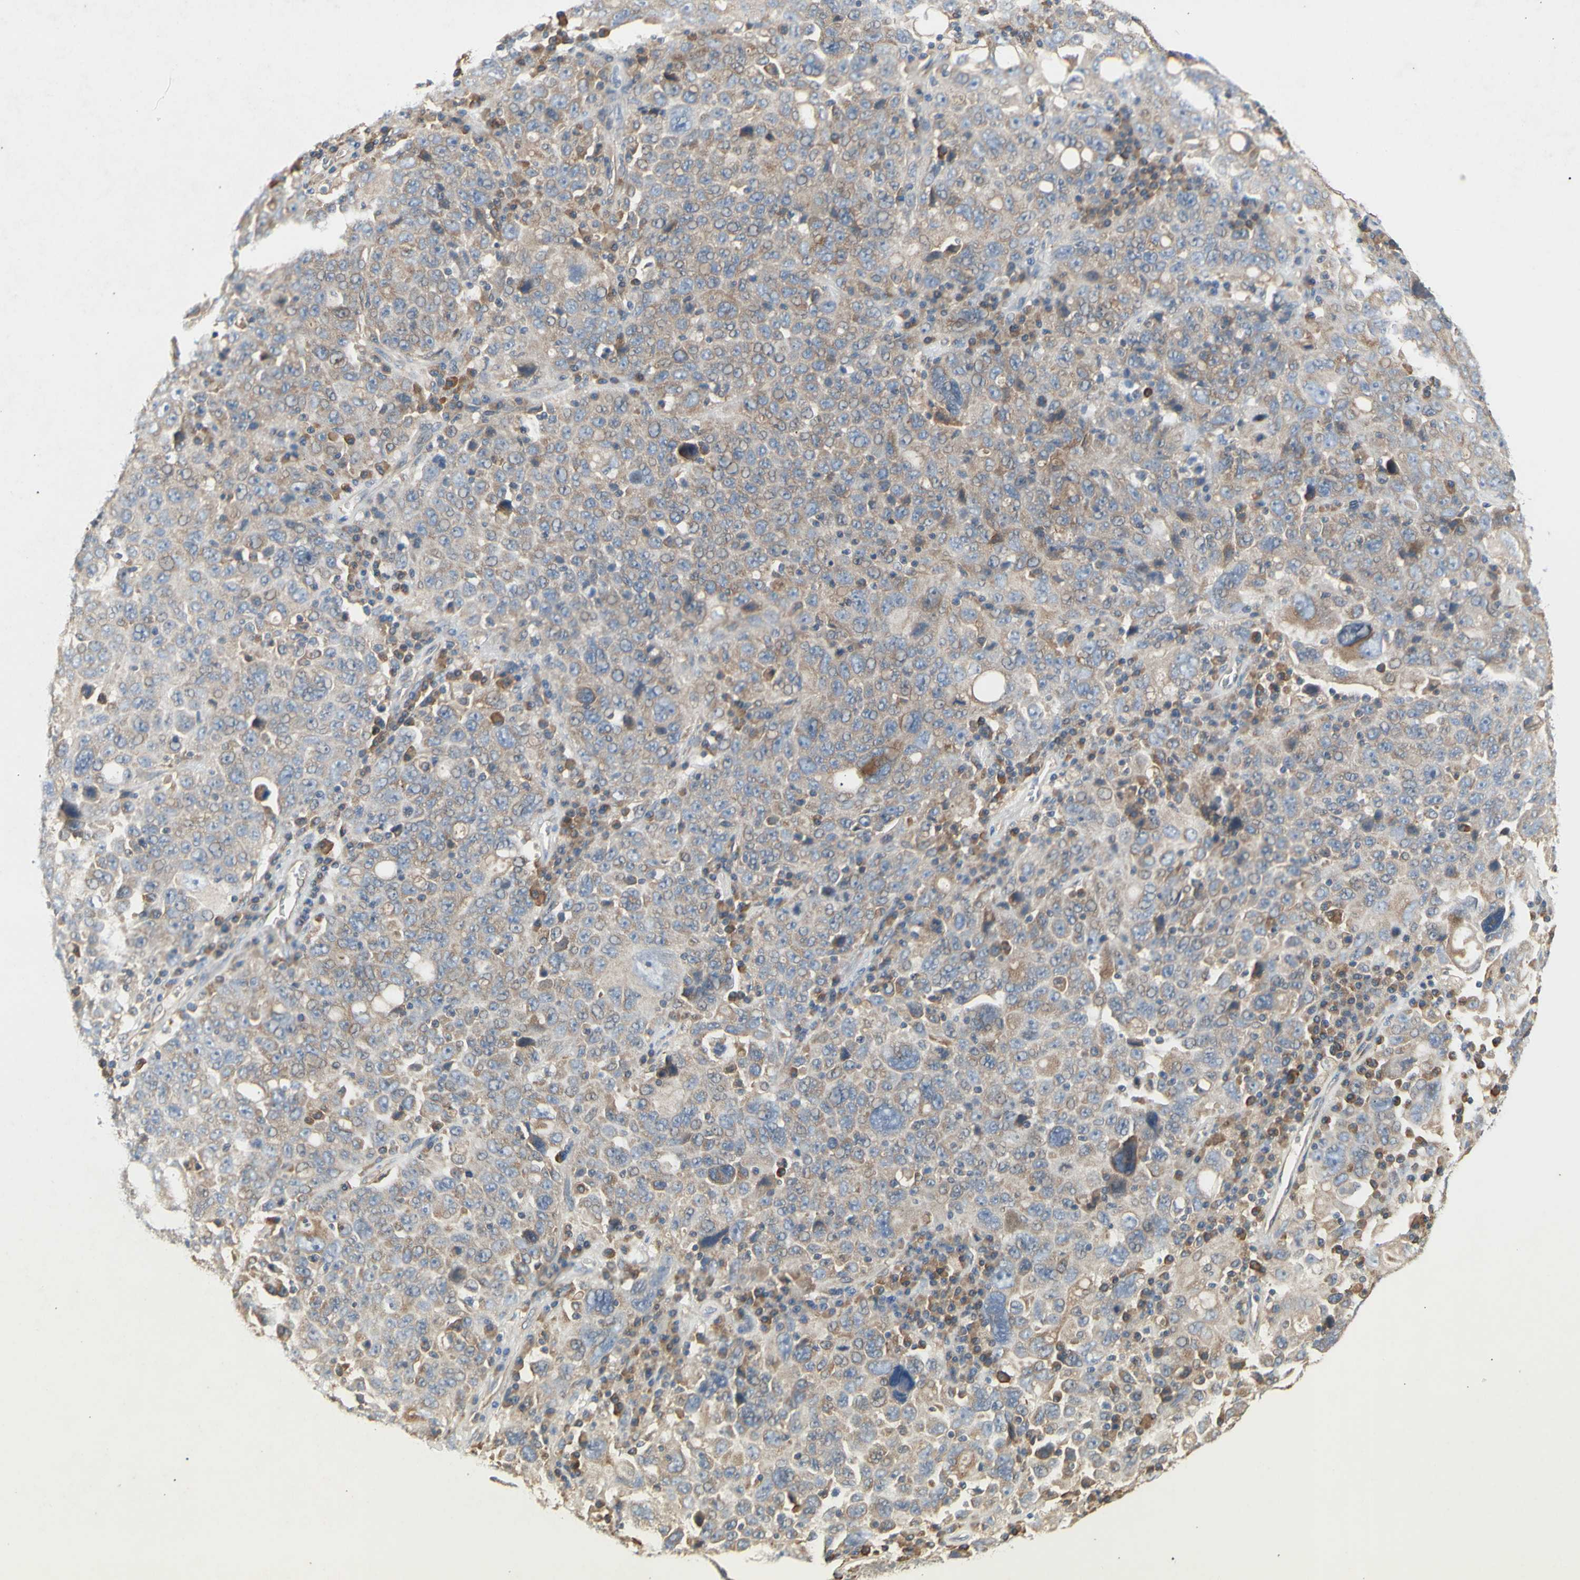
{"staining": {"intensity": "weak", "quantity": ">75%", "location": "cytoplasmic/membranous"}, "tissue": "ovarian cancer", "cell_type": "Tumor cells", "image_type": "cancer", "snomed": [{"axis": "morphology", "description": "Carcinoma, endometroid"}, {"axis": "topography", "description": "Ovary"}], "caption": "Brown immunohistochemical staining in ovarian endometroid carcinoma displays weak cytoplasmic/membranous expression in about >75% of tumor cells.", "gene": "KLC1", "patient": {"sex": "female", "age": 62}}